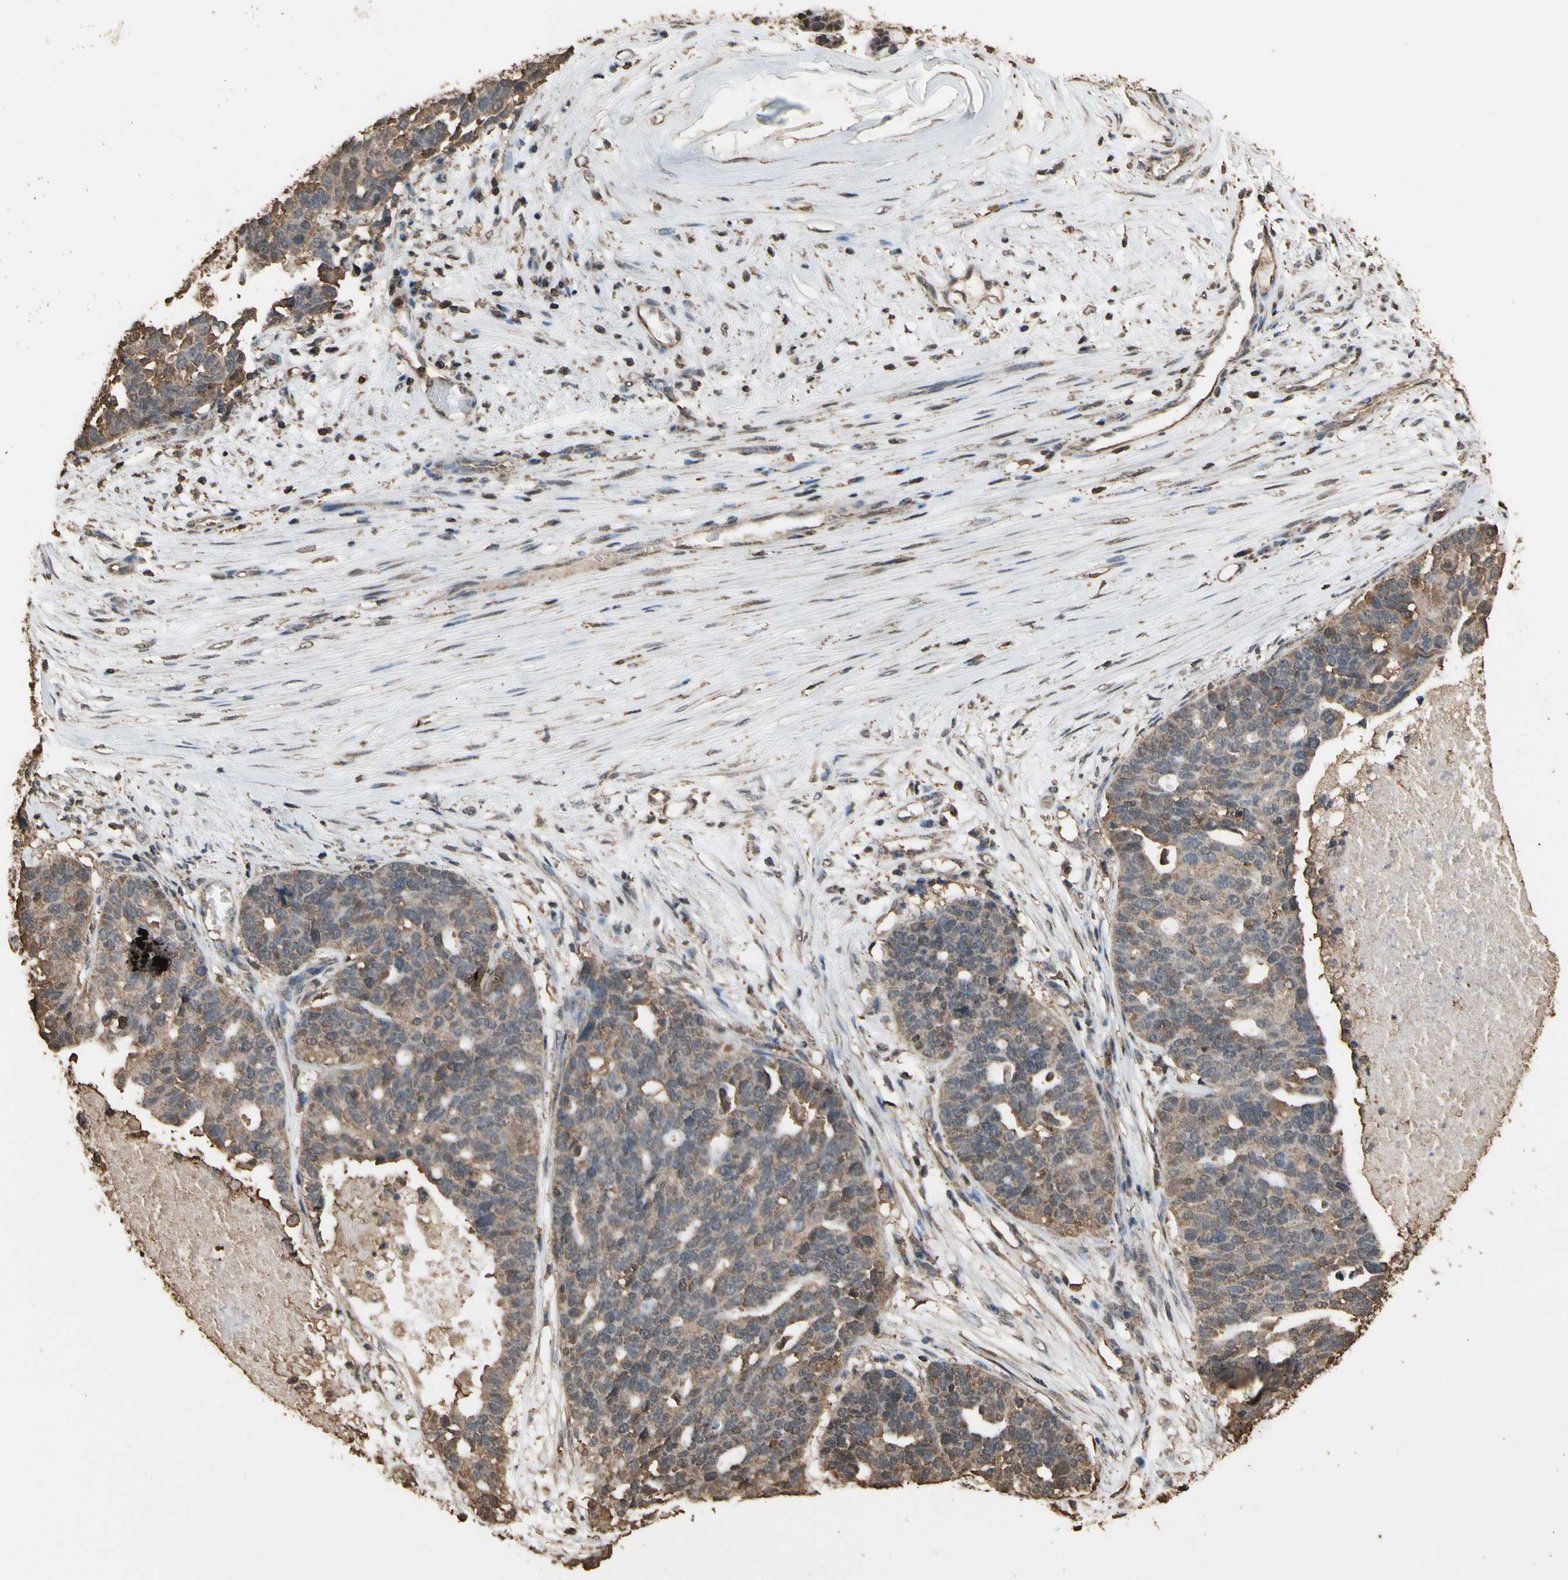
{"staining": {"intensity": "weak", "quantity": ">75%", "location": "cytoplasmic/membranous"}, "tissue": "ovarian cancer", "cell_type": "Tumor cells", "image_type": "cancer", "snomed": [{"axis": "morphology", "description": "Cystadenocarcinoma, serous, NOS"}, {"axis": "topography", "description": "Ovary"}], "caption": "High-power microscopy captured an immunohistochemistry (IHC) image of ovarian cancer (serous cystadenocarcinoma), revealing weak cytoplasmic/membranous positivity in about >75% of tumor cells. (DAB IHC with brightfield microscopy, high magnification).", "gene": "TNFSF13B", "patient": {"sex": "female", "age": 59}}